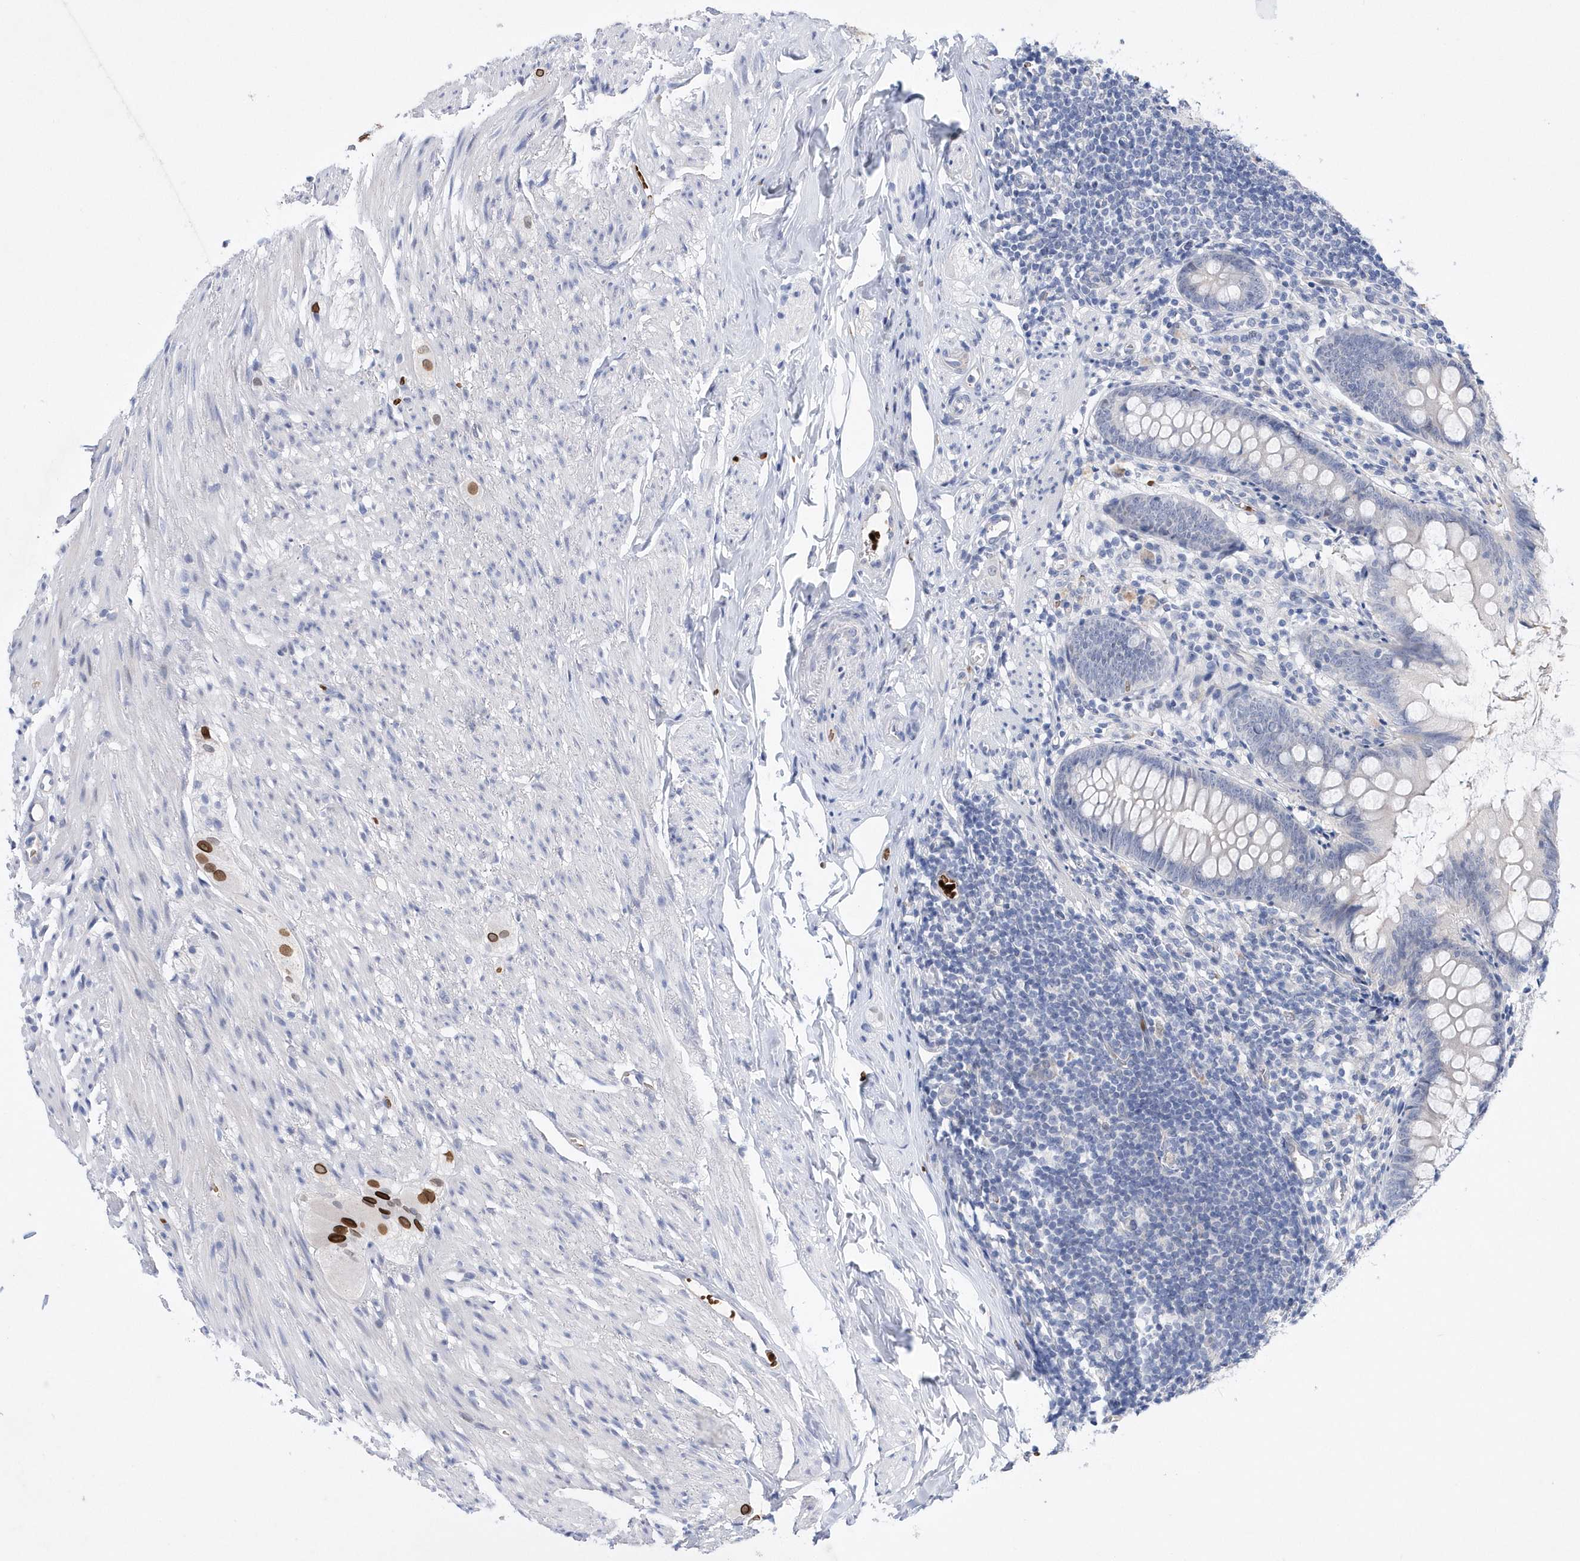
{"staining": {"intensity": "moderate", "quantity": "<25%", "location": "cytoplasmic/membranous"}, "tissue": "appendix", "cell_type": "Glandular cells", "image_type": "normal", "snomed": [{"axis": "morphology", "description": "Normal tissue, NOS"}, {"axis": "topography", "description": "Appendix"}], "caption": "IHC micrograph of normal appendix stained for a protein (brown), which reveals low levels of moderate cytoplasmic/membranous expression in about <25% of glandular cells.", "gene": "ZNF875", "patient": {"sex": "female", "age": 77}}